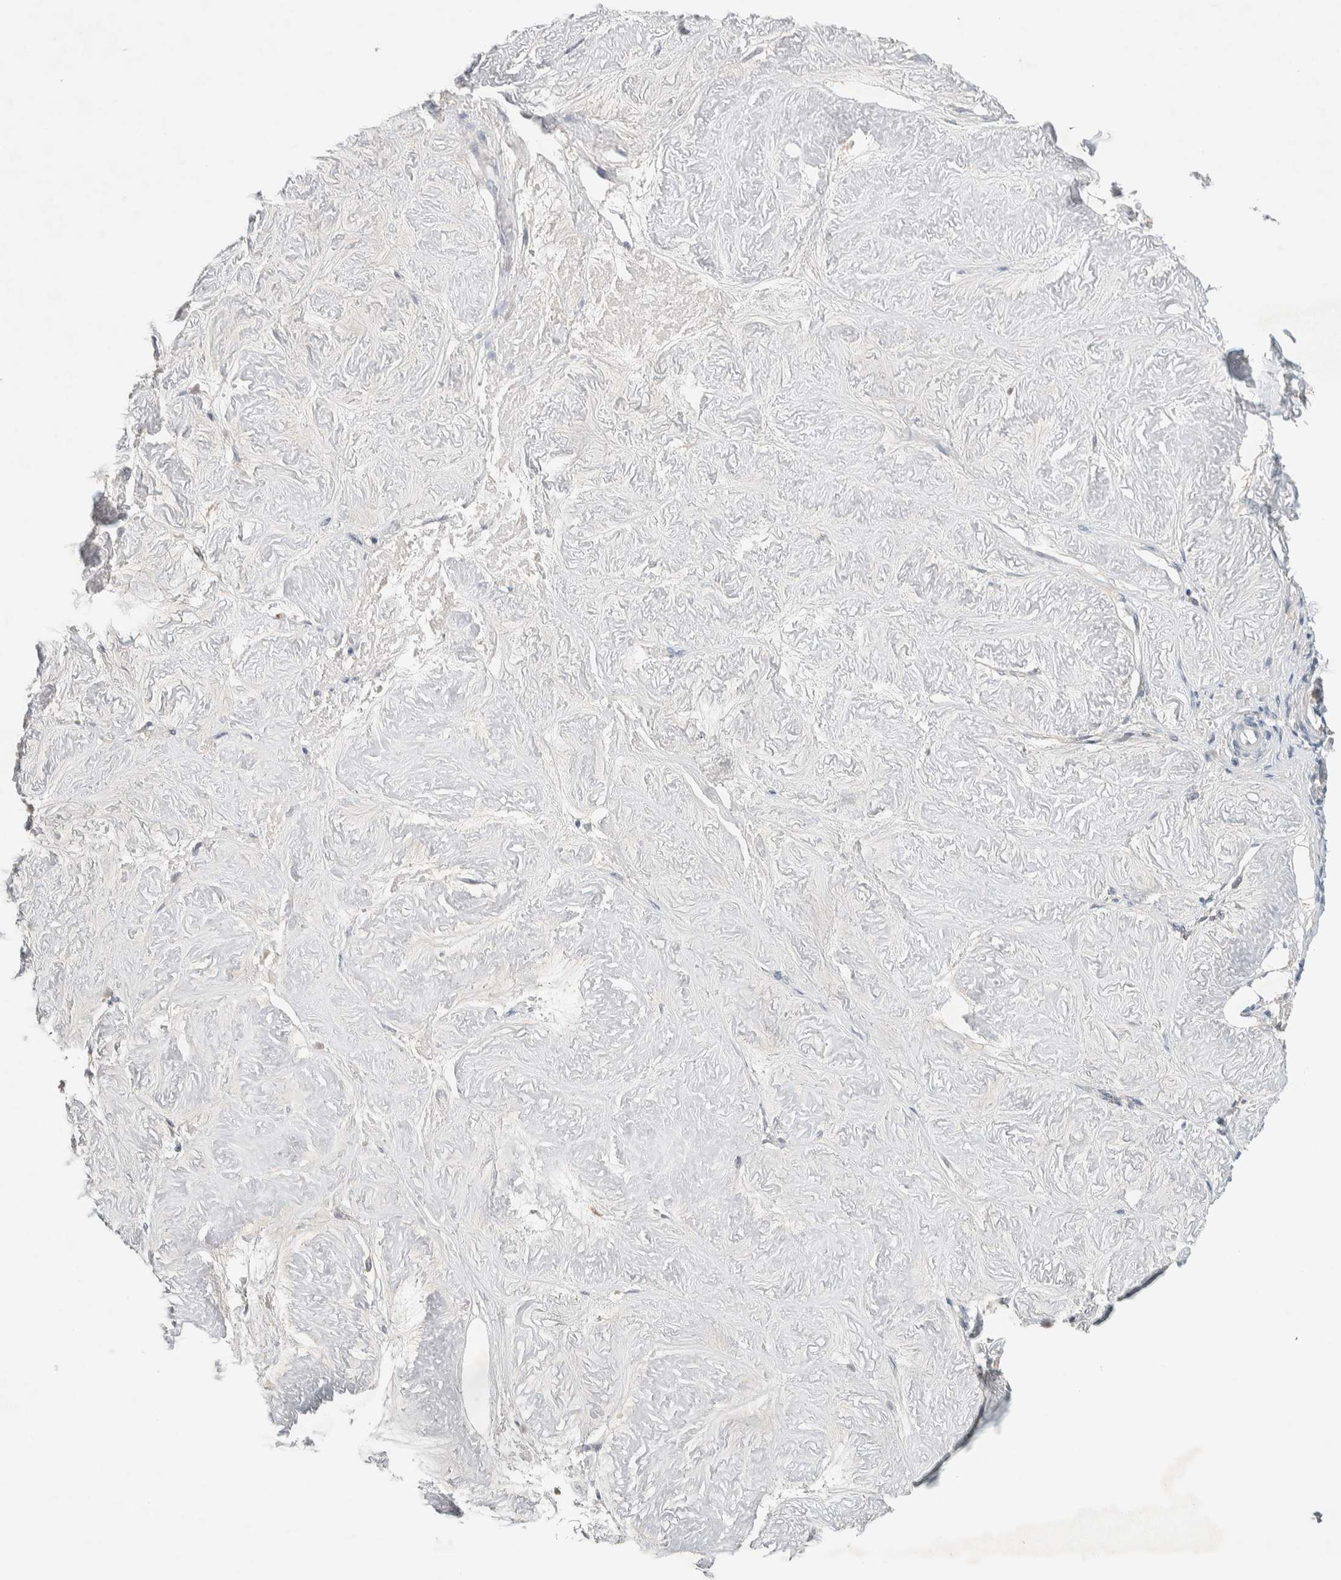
{"staining": {"intensity": "weak", "quantity": ">75%", "location": "cytoplasmic/membranous"}, "tissue": "adipose tissue", "cell_type": "Adipocytes", "image_type": "normal", "snomed": [{"axis": "morphology", "description": "Normal tissue, NOS"}, {"axis": "topography", "description": "Vascular tissue"}, {"axis": "topography", "description": "Fallopian tube"}, {"axis": "topography", "description": "Ovary"}], "caption": "There is low levels of weak cytoplasmic/membranous expression in adipocytes of normal adipose tissue, as demonstrated by immunohistochemical staining (brown color).", "gene": "DEPTOR", "patient": {"sex": "female", "age": 67}}